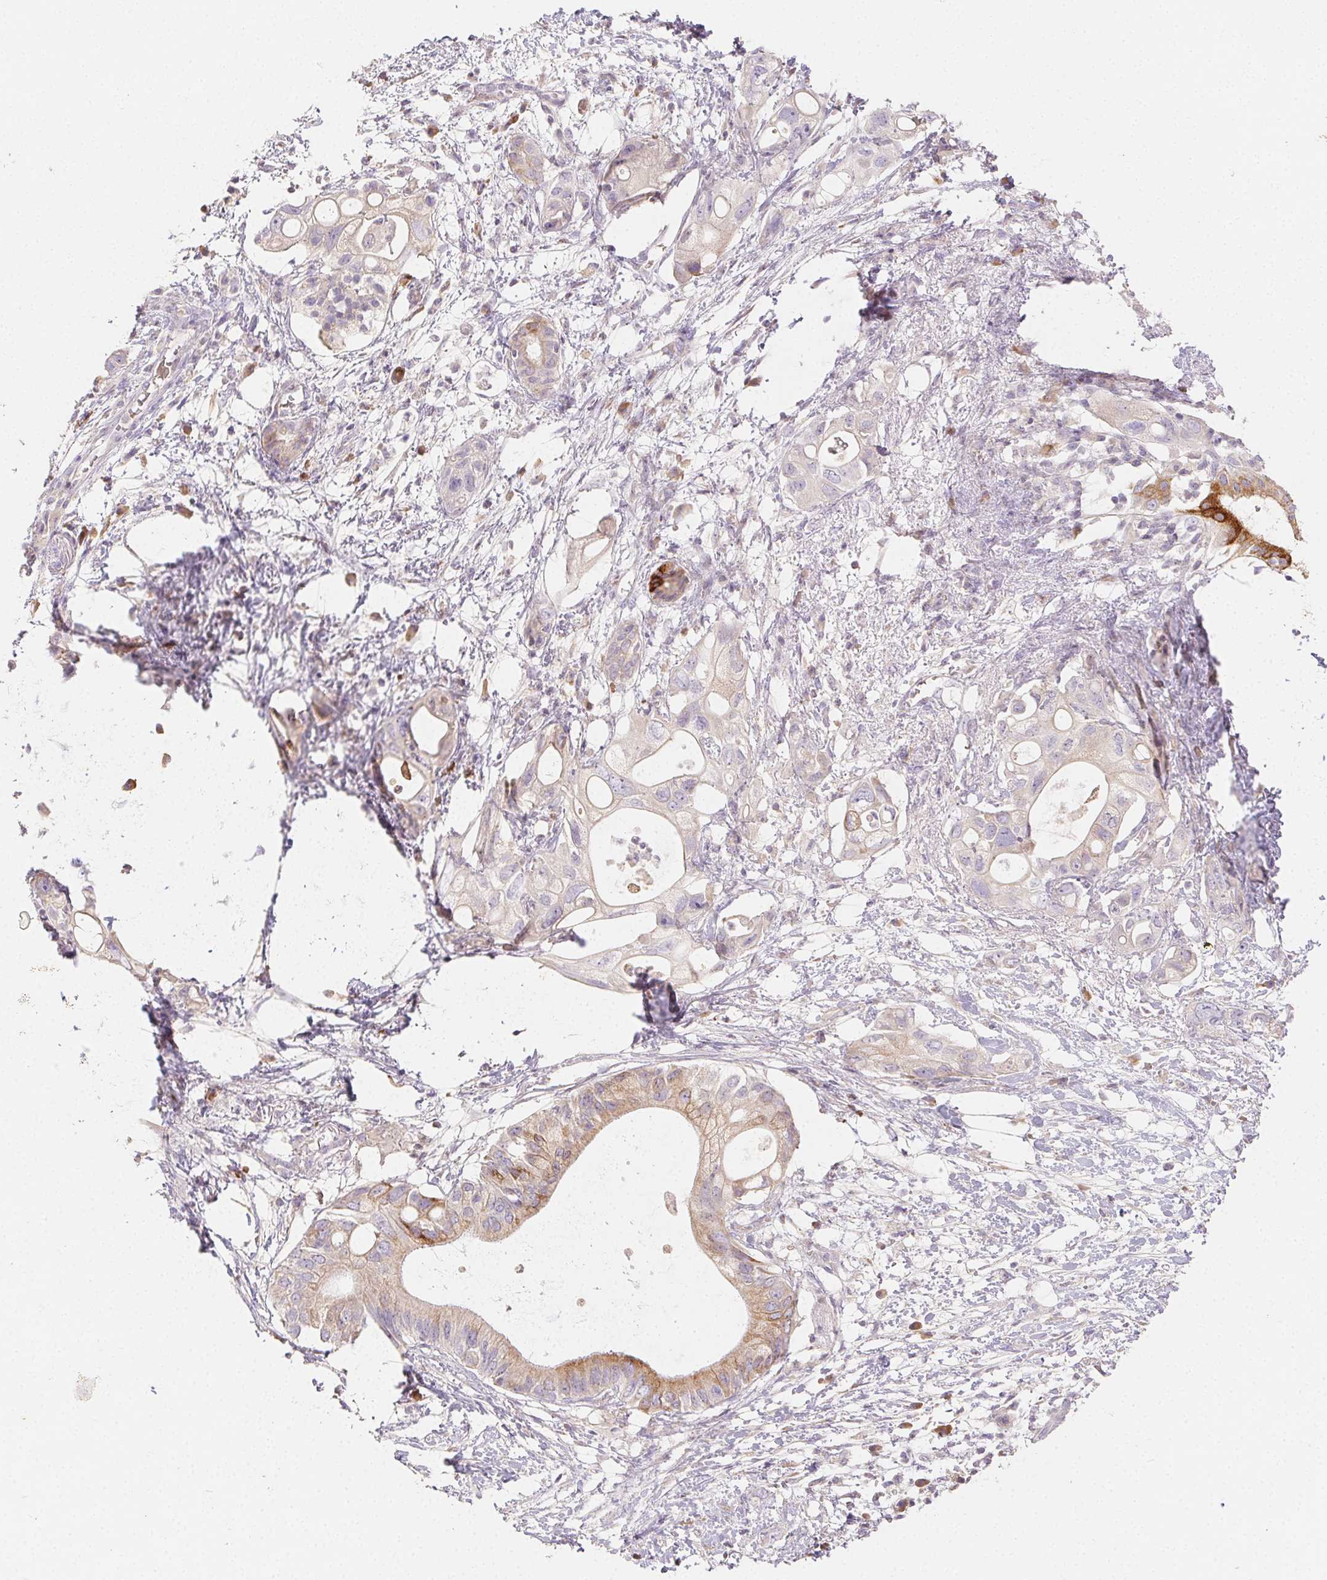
{"staining": {"intensity": "weak", "quantity": "25%-75%", "location": "cytoplasmic/membranous"}, "tissue": "pancreatic cancer", "cell_type": "Tumor cells", "image_type": "cancer", "snomed": [{"axis": "morphology", "description": "Adenocarcinoma, NOS"}, {"axis": "topography", "description": "Pancreas"}], "caption": "Immunohistochemical staining of human pancreatic cancer (adenocarcinoma) displays low levels of weak cytoplasmic/membranous expression in about 25%-75% of tumor cells.", "gene": "ACVR1B", "patient": {"sex": "female", "age": 72}}